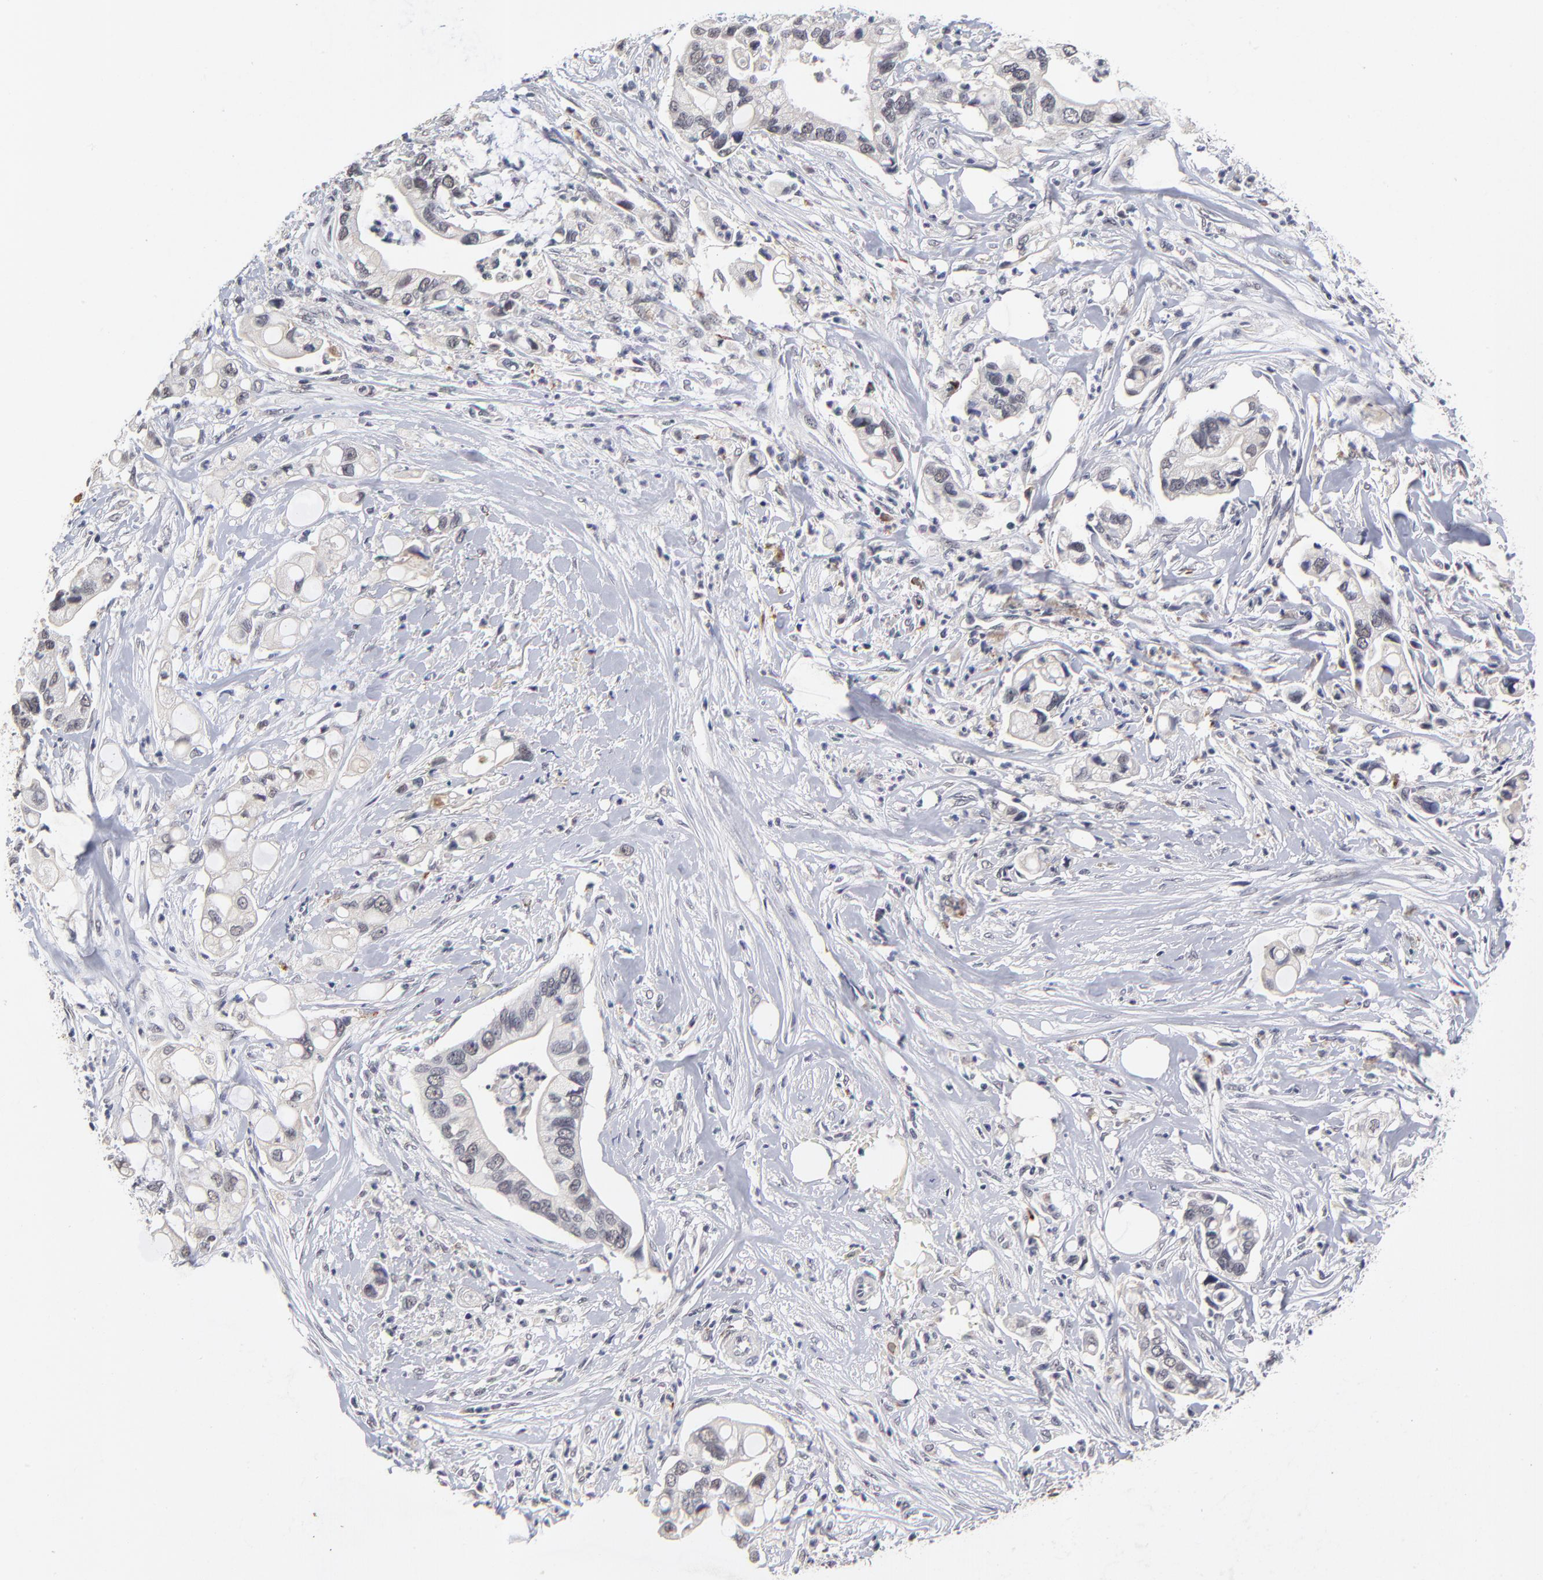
{"staining": {"intensity": "negative", "quantity": "none", "location": "none"}, "tissue": "pancreatic cancer", "cell_type": "Tumor cells", "image_type": "cancer", "snomed": [{"axis": "morphology", "description": "Adenocarcinoma, NOS"}, {"axis": "topography", "description": "Pancreas"}], "caption": "This histopathology image is of pancreatic cancer stained with immunohistochemistry (IHC) to label a protein in brown with the nuclei are counter-stained blue. There is no positivity in tumor cells.", "gene": "WSB1", "patient": {"sex": "male", "age": 70}}